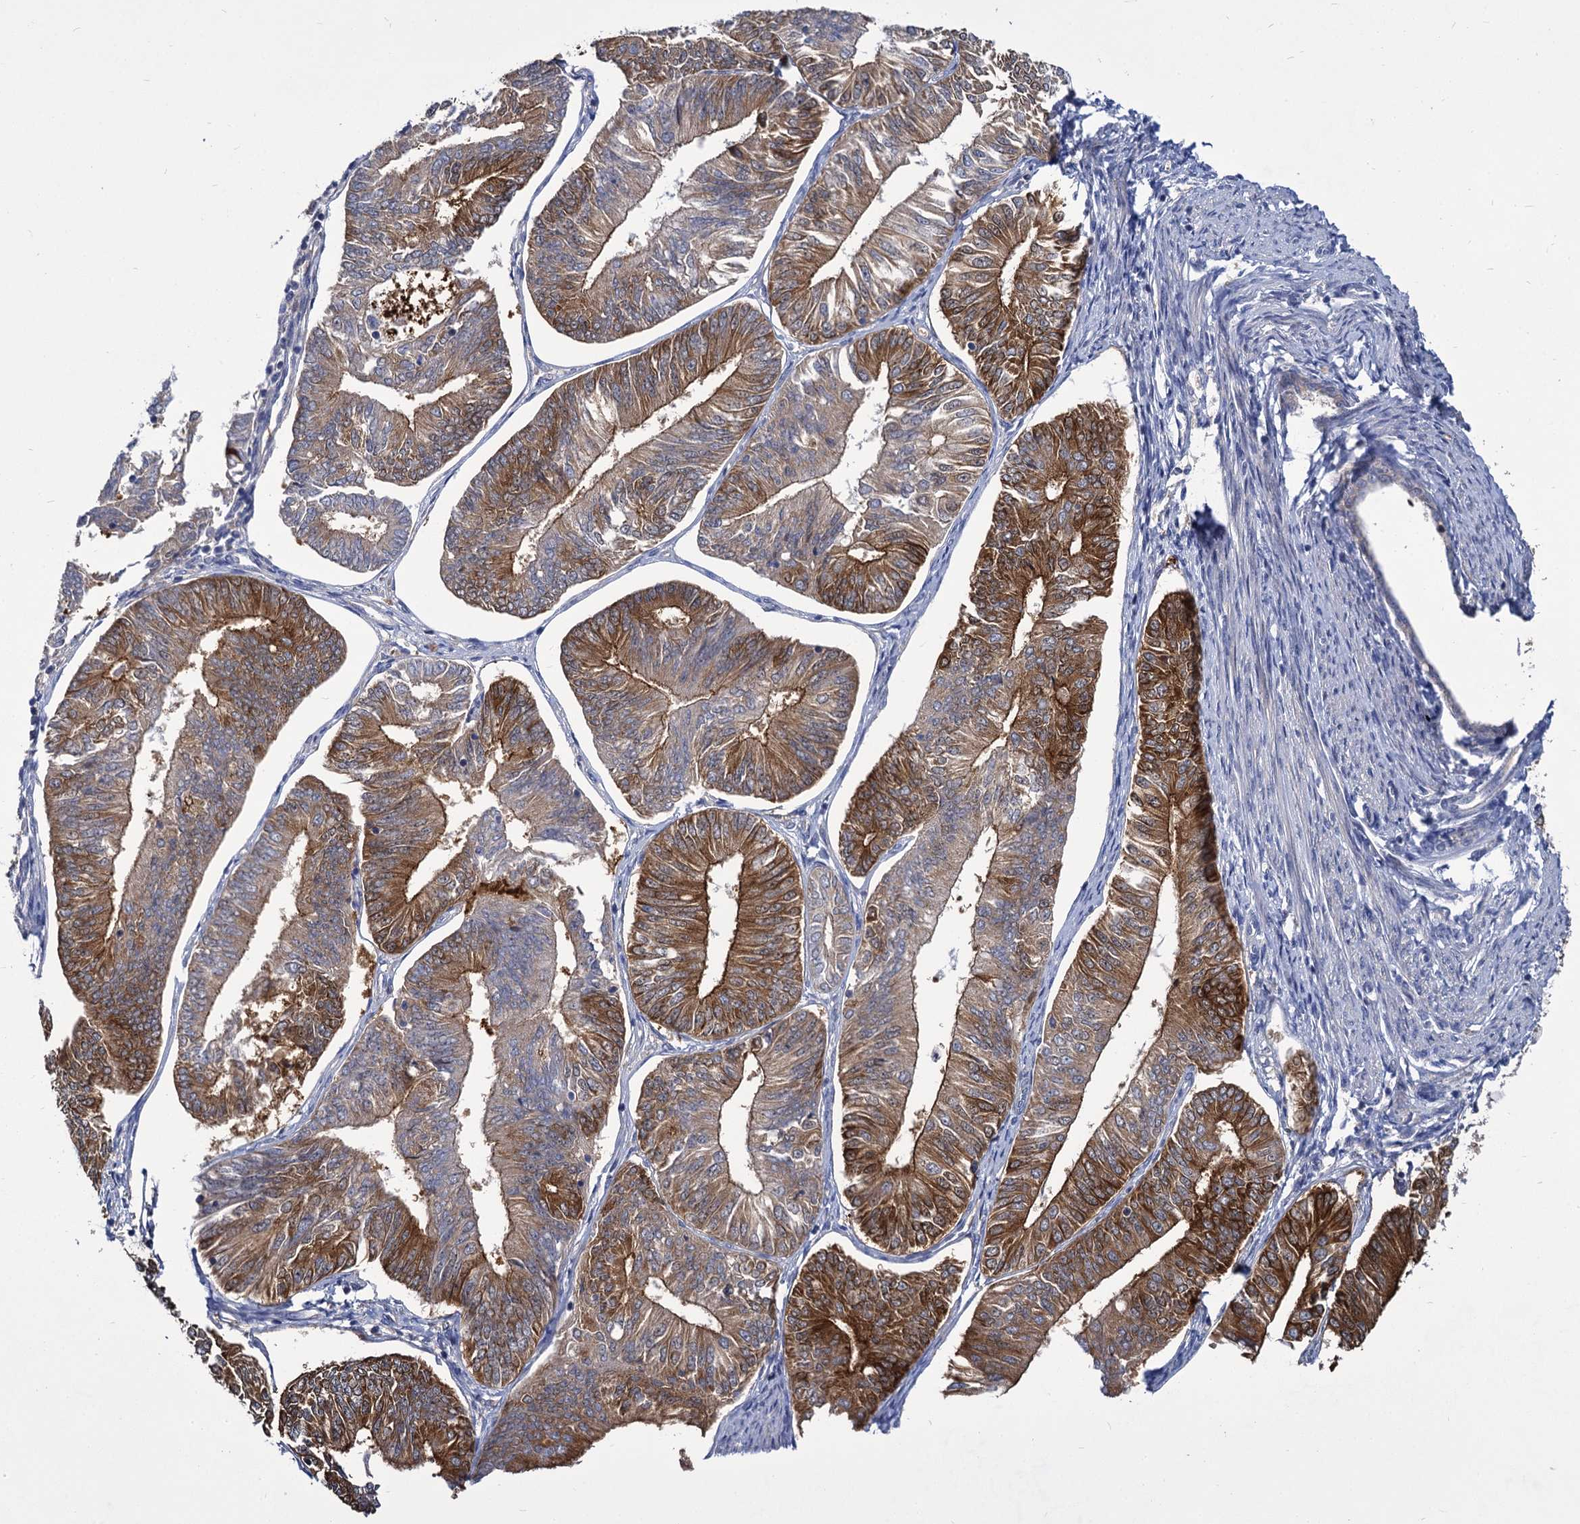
{"staining": {"intensity": "moderate", "quantity": ">75%", "location": "cytoplasmic/membranous"}, "tissue": "endometrial cancer", "cell_type": "Tumor cells", "image_type": "cancer", "snomed": [{"axis": "morphology", "description": "Adenocarcinoma, NOS"}, {"axis": "topography", "description": "Endometrium"}], "caption": "Human endometrial cancer stained with a protein marker reveals moderate staining in tumor cells.", "gene": "GCLC", "patient": {"sex": "female", "age": 58}}